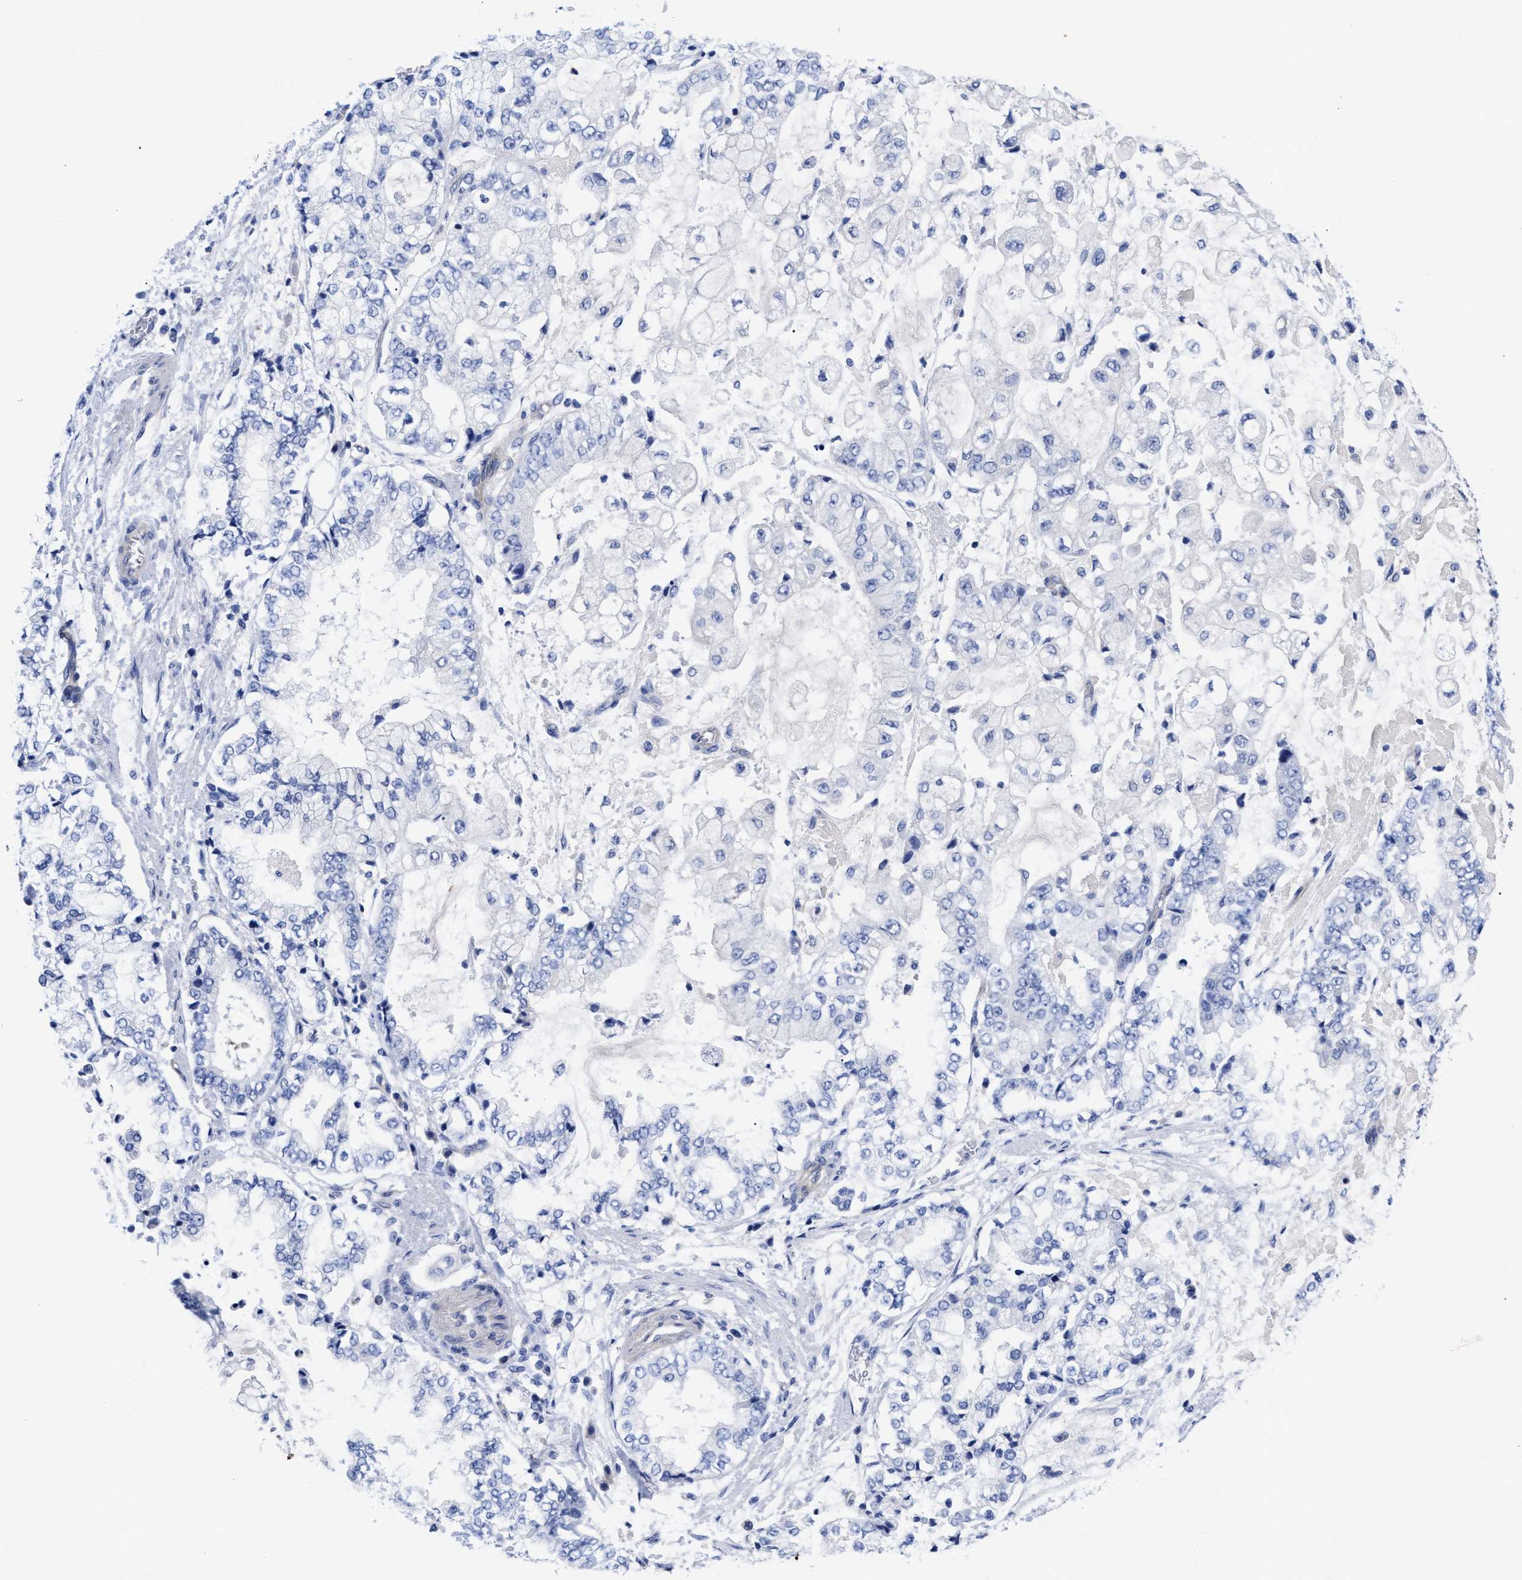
{"staining": {"intensity": "negative", "quantity": "none", "location": "none"}, "tissue": "stomach cancer", "cell_type": "Tumor cells", "image_type": "cancer", "snomed": [{"axis": "morphology", "description": "Adenocarcinoma, NOS"}, {"axis": "topography", "description": "Stomach"}], "caption": "The immunohistochemistry micrograph has no significant positivity in tumor cells of stomach cancer tissue.", "gene": "IRAG2", "patient": {"sex": "male", "age": 76}}